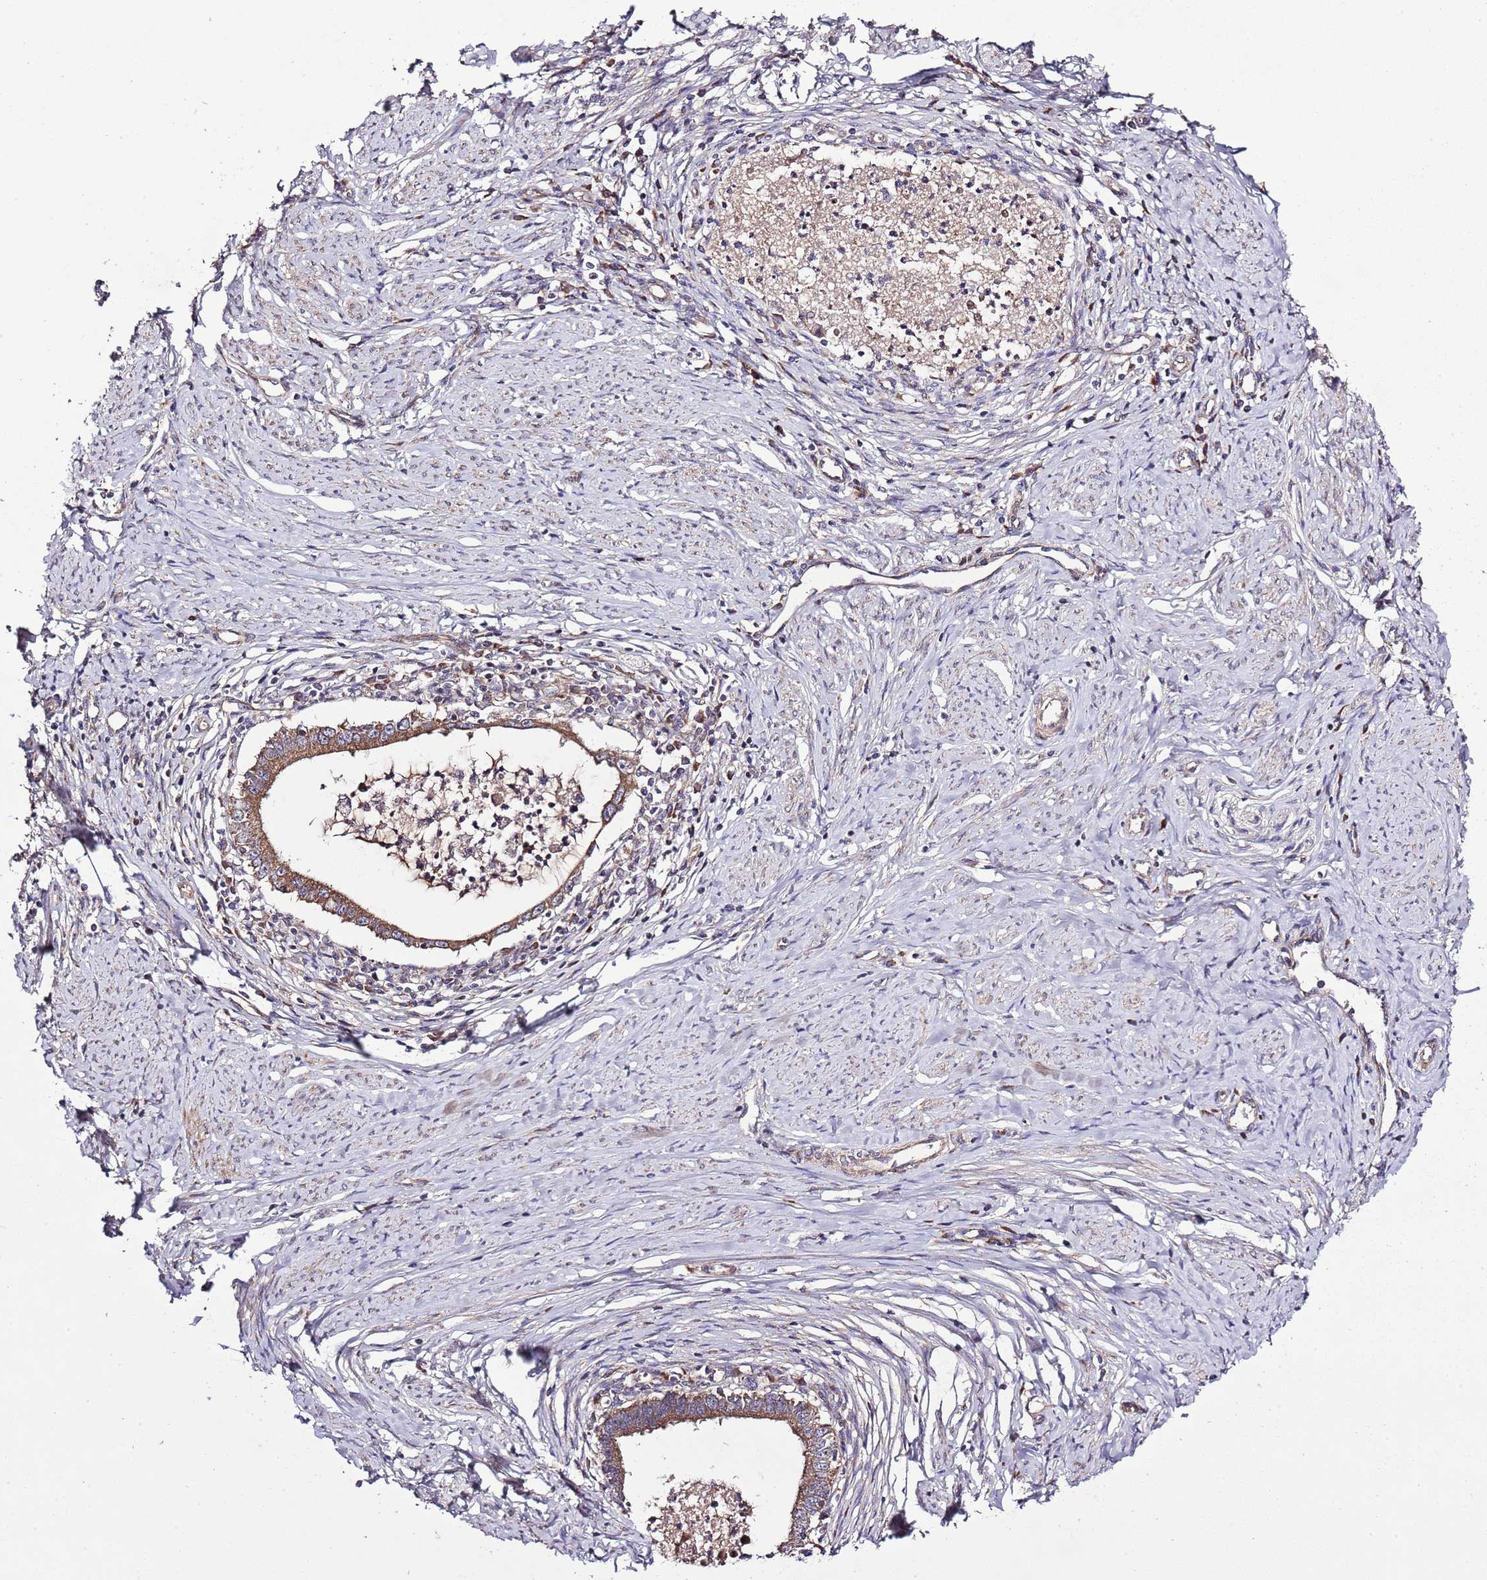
{"staining": {"intensity": "strong", "quantity": ">75%", "location": "cytoplasmic/membranous"}, "tissue": "cervical cancer", "cell_type": "Tumor cells", "image_type": "cancer", "snomed": [{"axis": "morphology", "description": "Adenocarcinoma, NOS"}, {"axis": "topography", "description": "Cervix"}], "caption": "Cervical cancer (adenocarcinoma) was stained to show a protein in brown. There is high levels of strong cytoplasmic/membranous staining in approximately >75% of tumor cells.", "gene": "MFNG", "patient": {"sex": "female", "age": 36}}